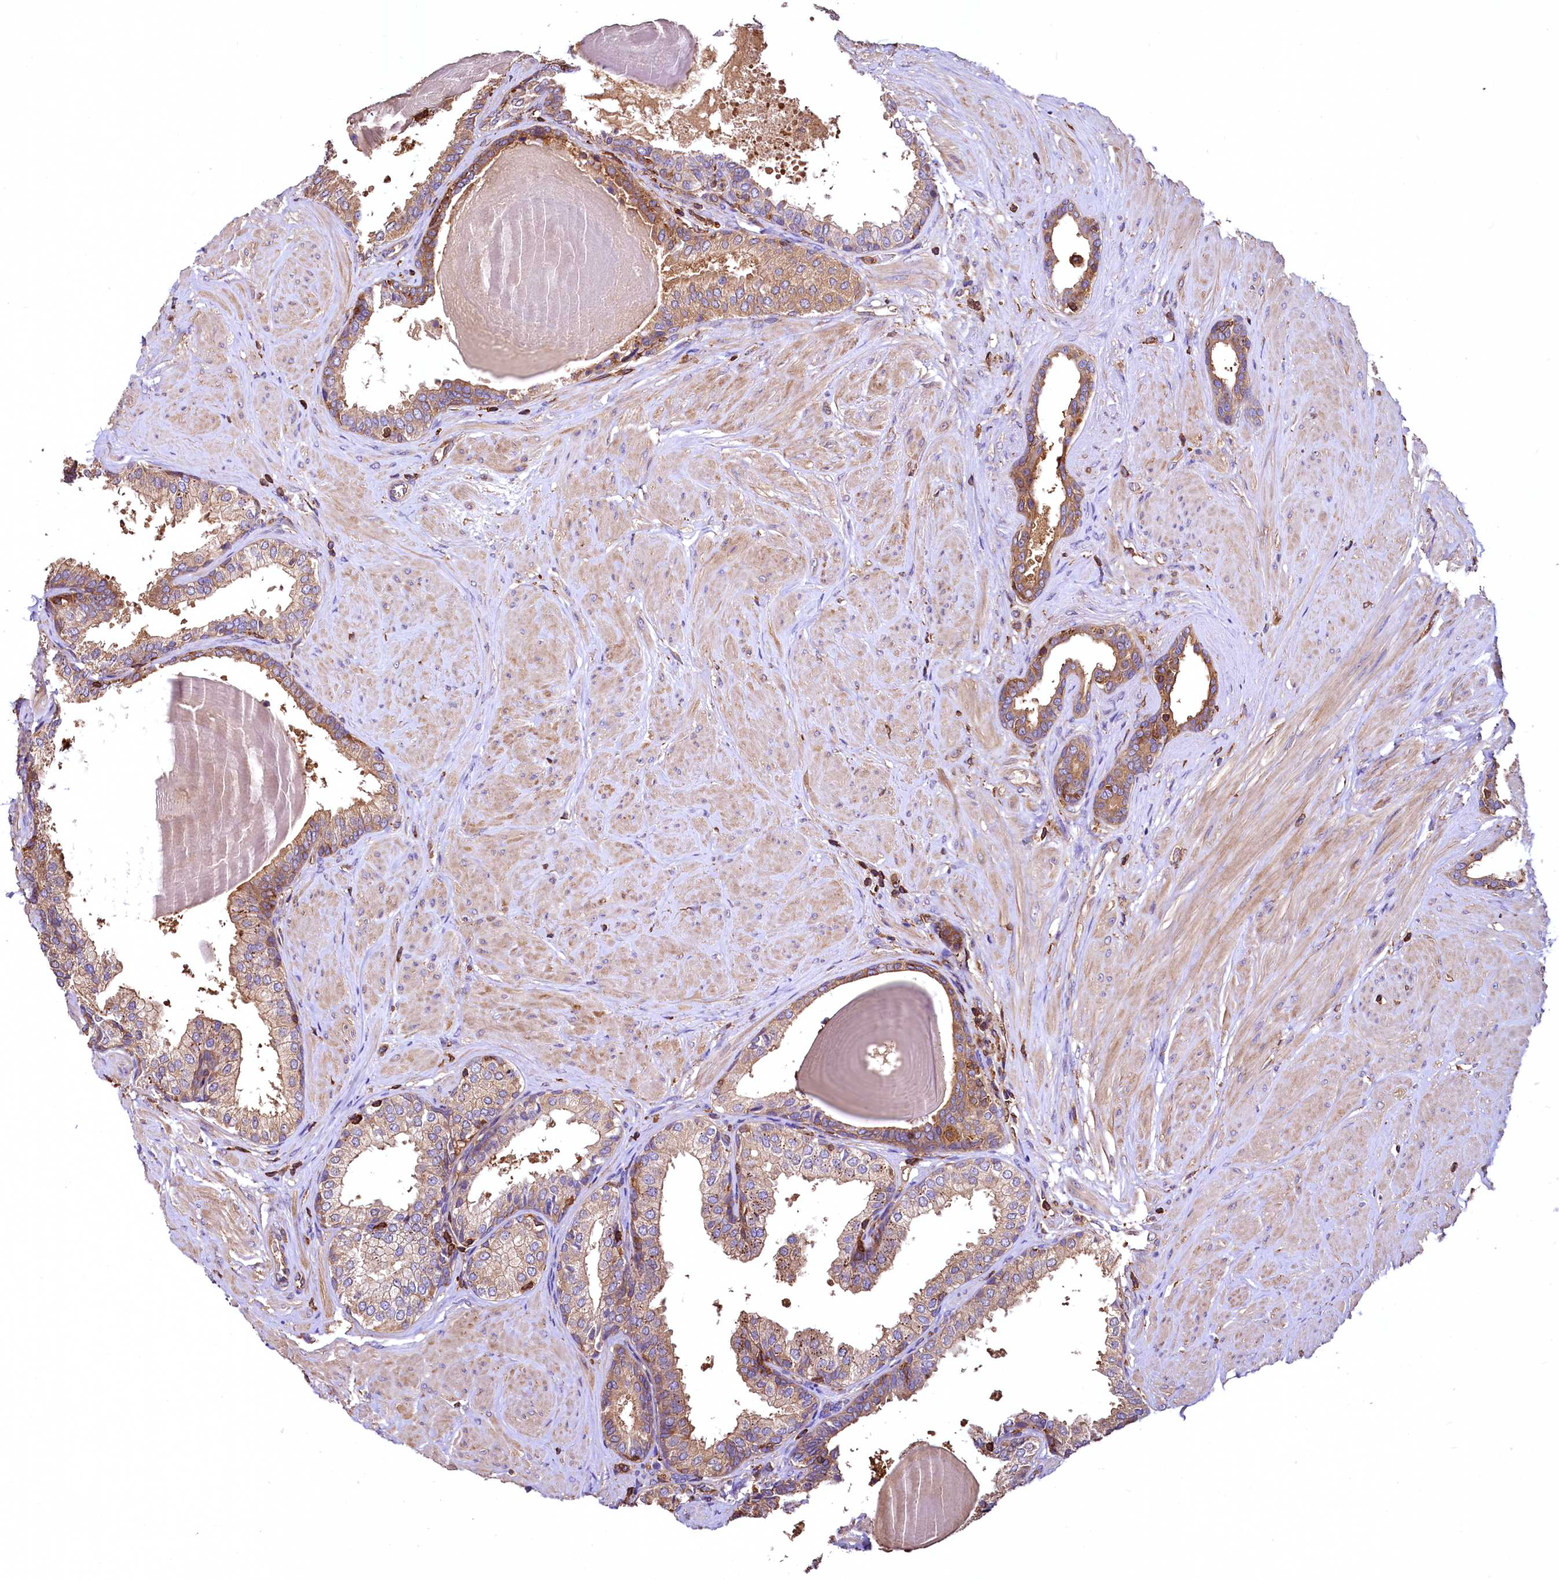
{"staining": {"intensity": "moderate", "quantity": "25%-75%", "location": "cytoplasmic/membranous"}, "tissue": "prostate", "cell_type": "Glandular cells", "image_type": "normal", "snomed": [{"axis": "morphology", "description": "Normal tissue, NOS"}, {"axis": "topography", "description": "Prostate"}], "caption": "Immunohistochemistry (IHC) (DAB) staining of unremarkable human prostate displays moderate cytoplasmic/membranous protein positivity in approximately 25%-75% of glandular cells.", "gene": "RARS2", "patient": {"sex": "male", "age": 48}}